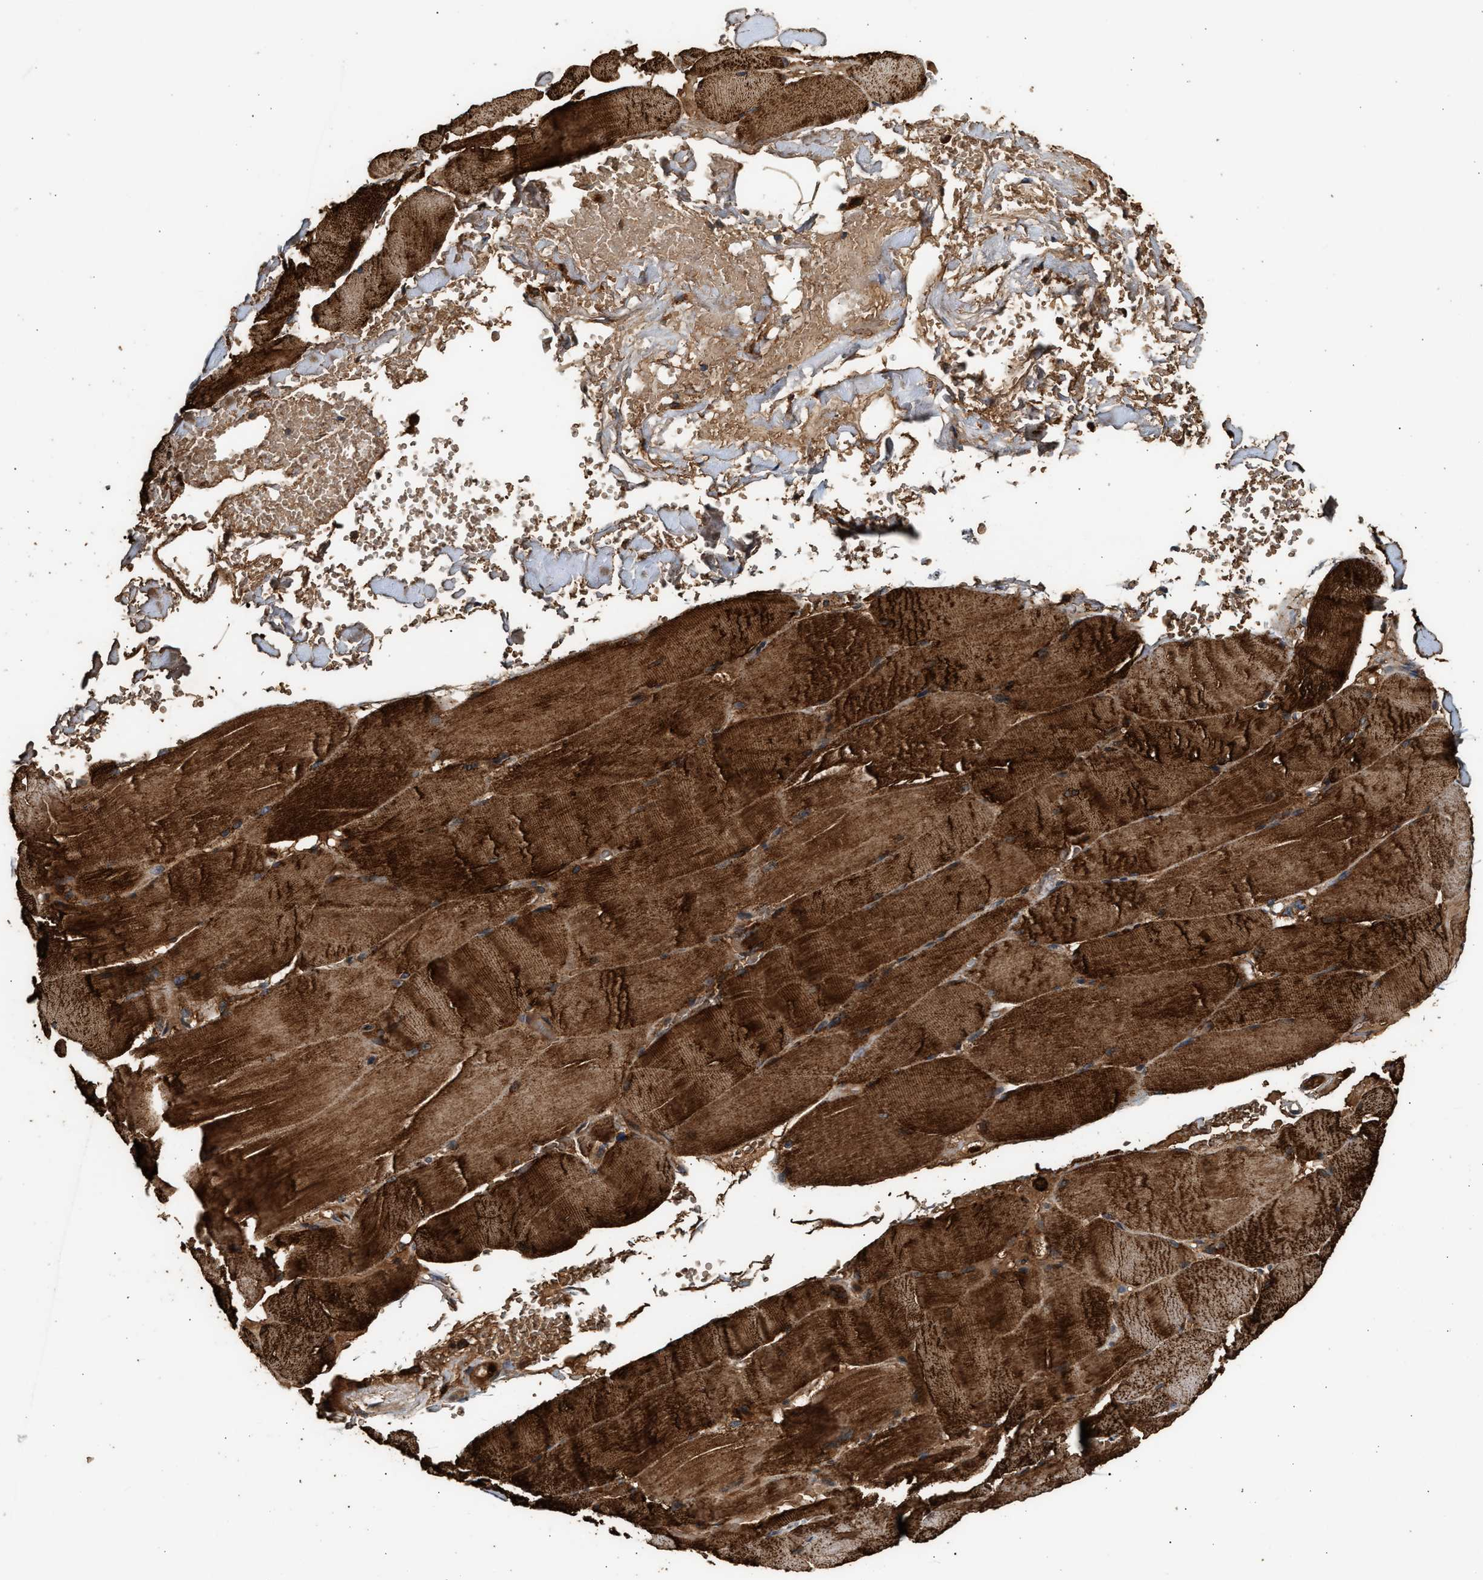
{"staining": {"intensity": "strong", "quantity": ">75%", "location": "cytoplasmic/membranous"}, "tissue": "skeletal muscle", "cell_type": "Myocytes", "image_type": "normal", "snomed": [{"axis": "morphology", "description": "Normal tissue, NOS"}, {"axis": "topography", "description": "Skin"}, {"axis": "topography", "description": "Skeletal muscle"}], "caption": "DAB (3,3'-diaminobenzidine) immunohistochemical staining of unremarkable human skeletal muscle demonstrates strong cytoplasmic/membranous protein expression in approximately >75% of myocytes.", "gene": "PLD3", "patient": {"sex": "male", "age": 83}}